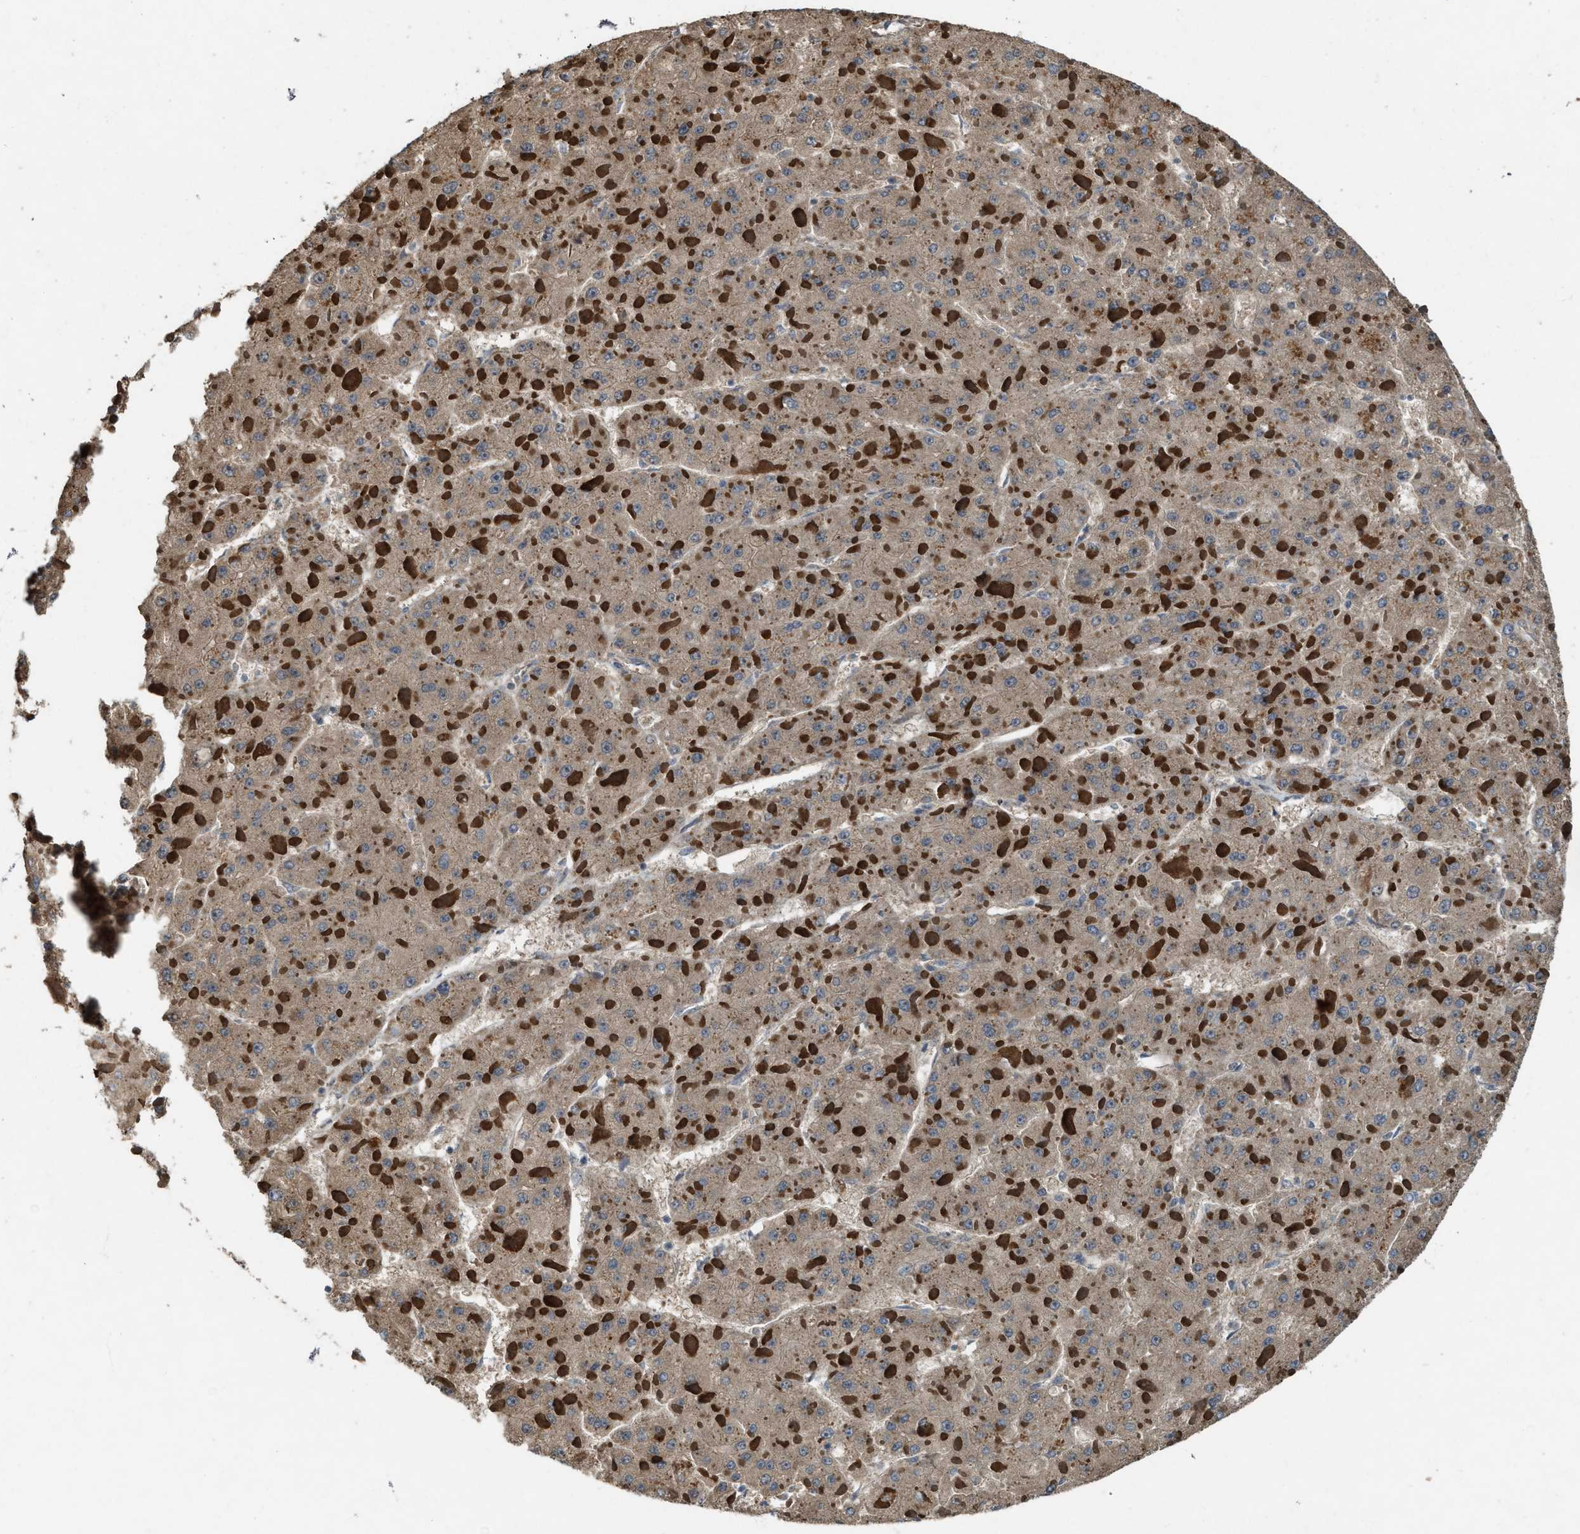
{"staining": {"intensity": "weak", "quantity": ">75%", "location": "cytoplasmic/membranous"}, "tissue": "liver cancer", "cell_type": "Tumor cells", "image_type": "cancer", "snomed": [{"axis": "morphology", "description": "Carcinoma, Hepatocellular, NOS"}, {"axis": "topography", "description": "Liver"}], "caption": "Immunohistochemistry (IHC) of hepatocellular carcinoma (liver) reveals low levels of weak cytoplasmic/membranous expression in about >75% of tumor cells. (DAB (3,3'-diaminobenzidine) = brown stain, brightfield microscopy at high magnification).", "gene": "PDP2", "patient": {"sex": "female", "age": 73}}